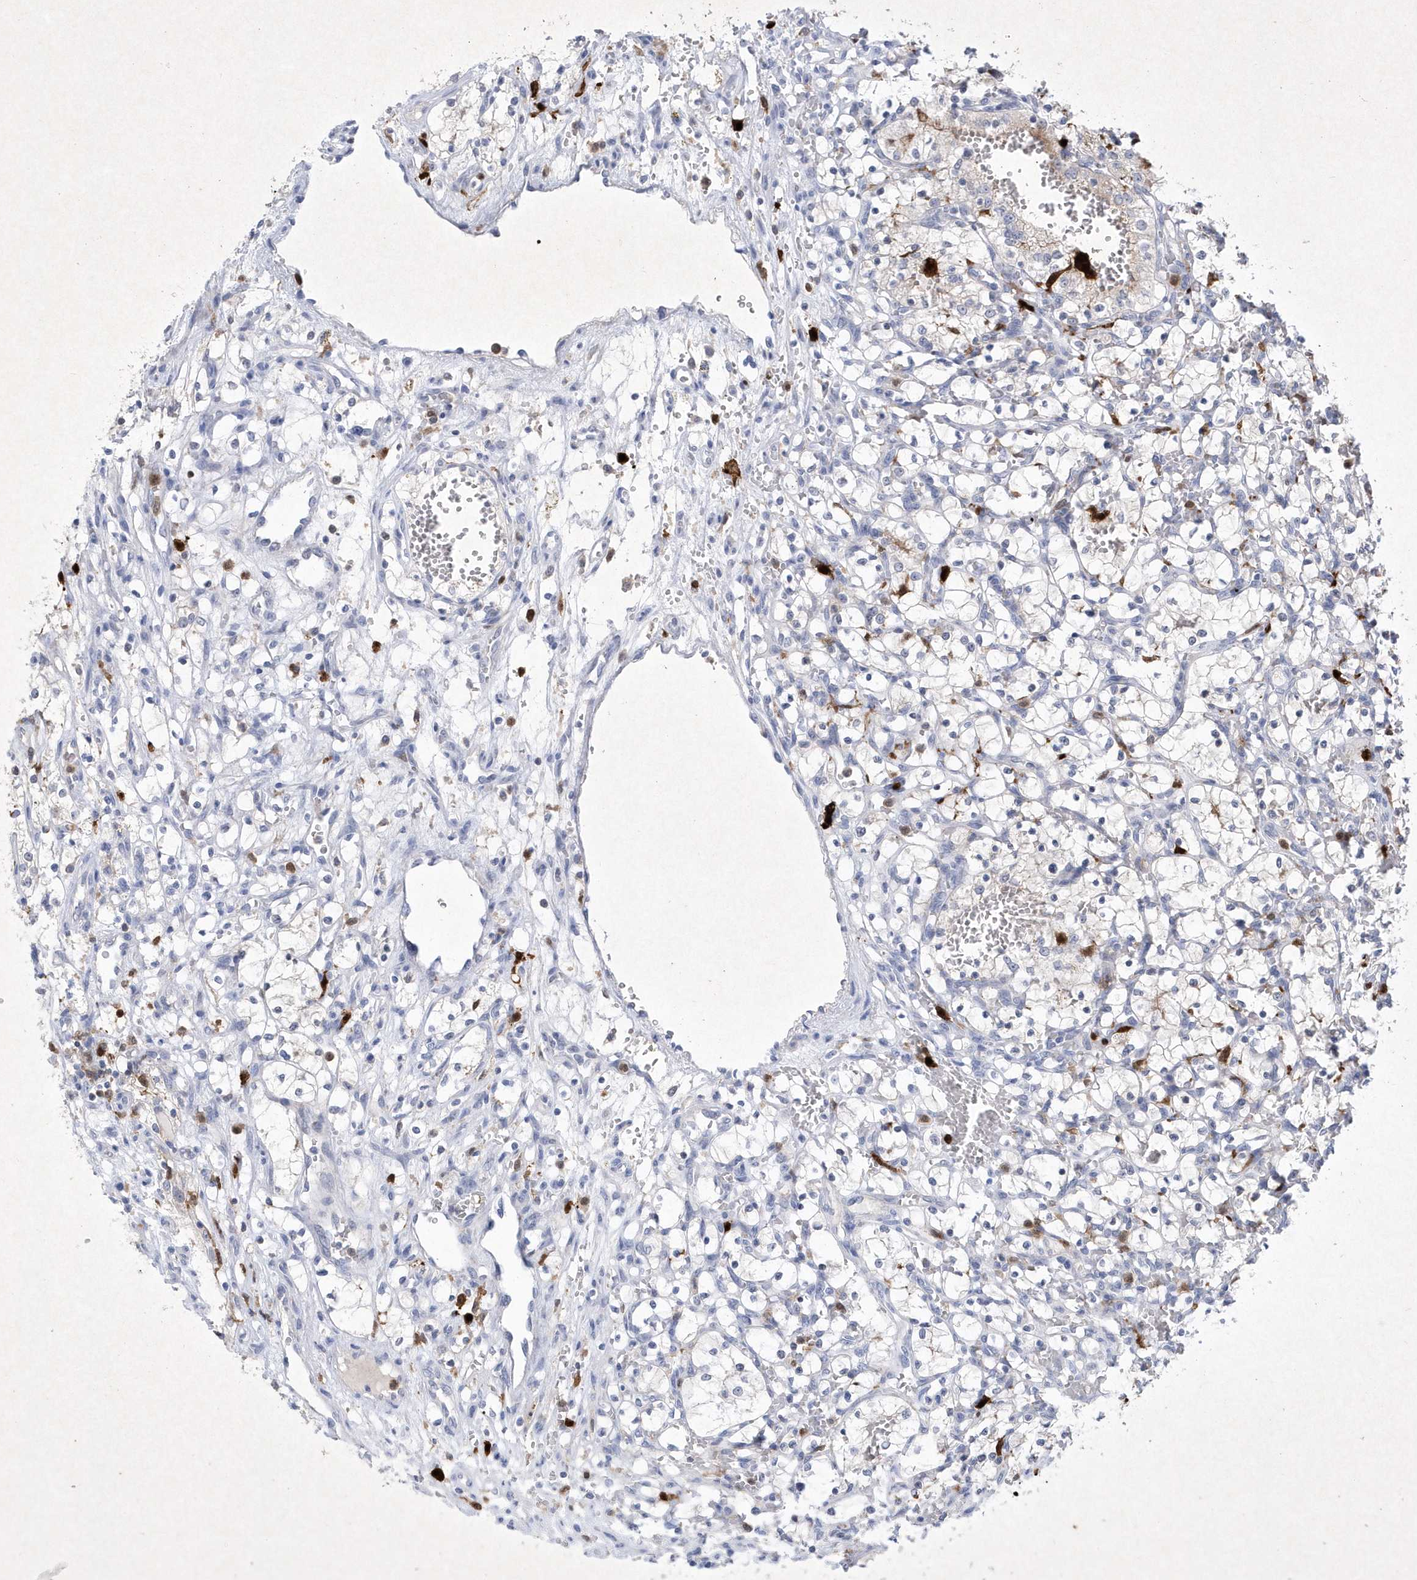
{"staining": {"intensity": "negative", "quantity": "none", "location": "none"}, "tissue": "renal cancer", "cell_type": "Tumor cells", "image_type": "cancer", "snomed": [{"axis": "morphology", "description": "Adenocarcinoma, NOS"}, {"axis": "topography", "description": "Kidney"}], "caption": "High power microscopy histopathology image of an immunohistochemistry (IHC) image of renal cancer, revealing no significant expression in tumor cells.", "gene": "BHLHA15", "patient": {"sex": "female", "age": 69}}